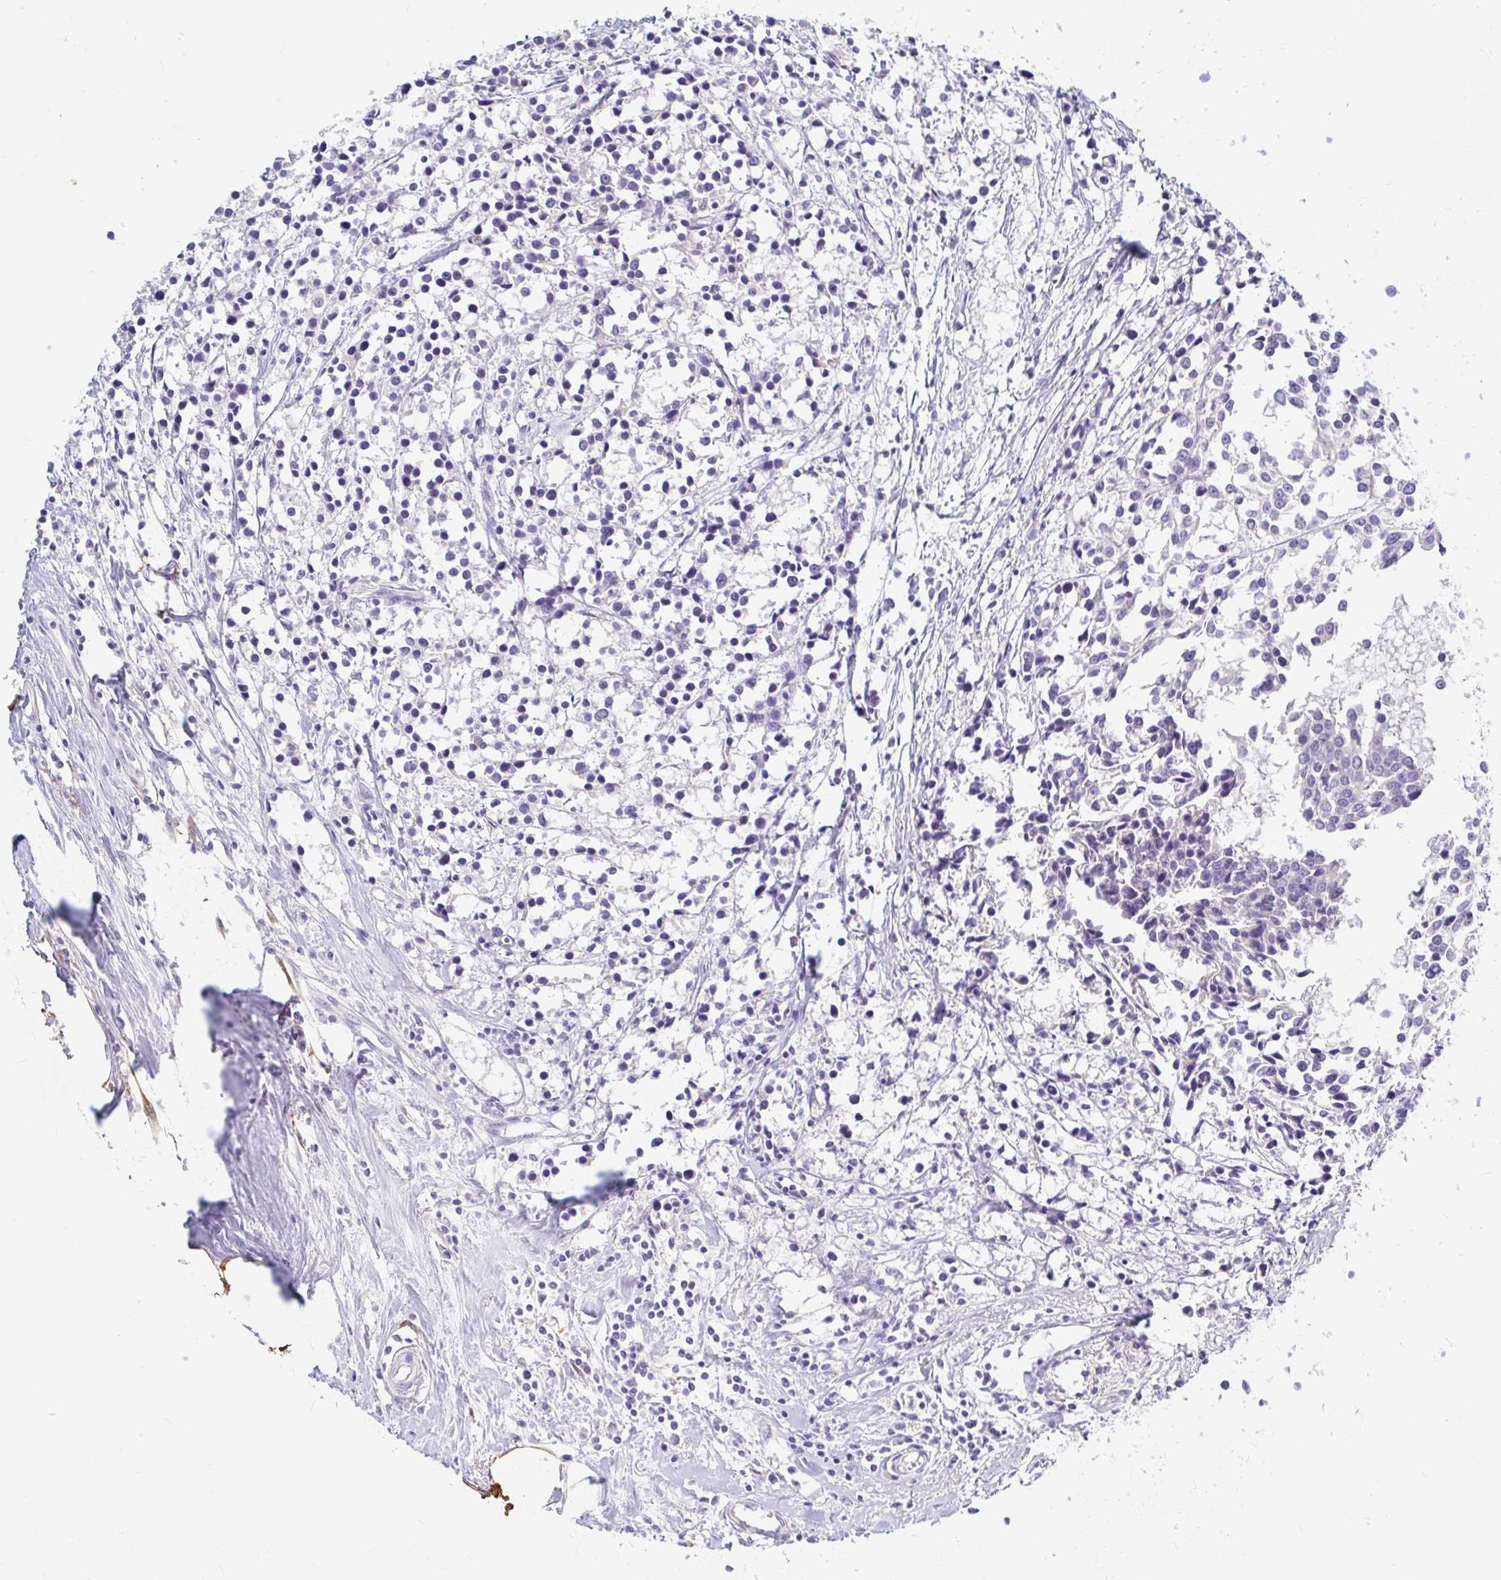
{"staining": {"intensity": "negative", "quantity": "none", "location": "none"}, "tissue": "breast cancer", "cell_type": "Tumor cells", "image_type": "cancer", "snomed": [{"axis": "morphology", "description": "Duct carcinoma"}, {"axis": "topography", "description": "Breast"}], "caption": "This is an IHC image of breast invasive ductal carcinoma. There is no expression in tumor cells.", "gene": "ADH1A", "patient": {"sex": "female", "age": 80}}